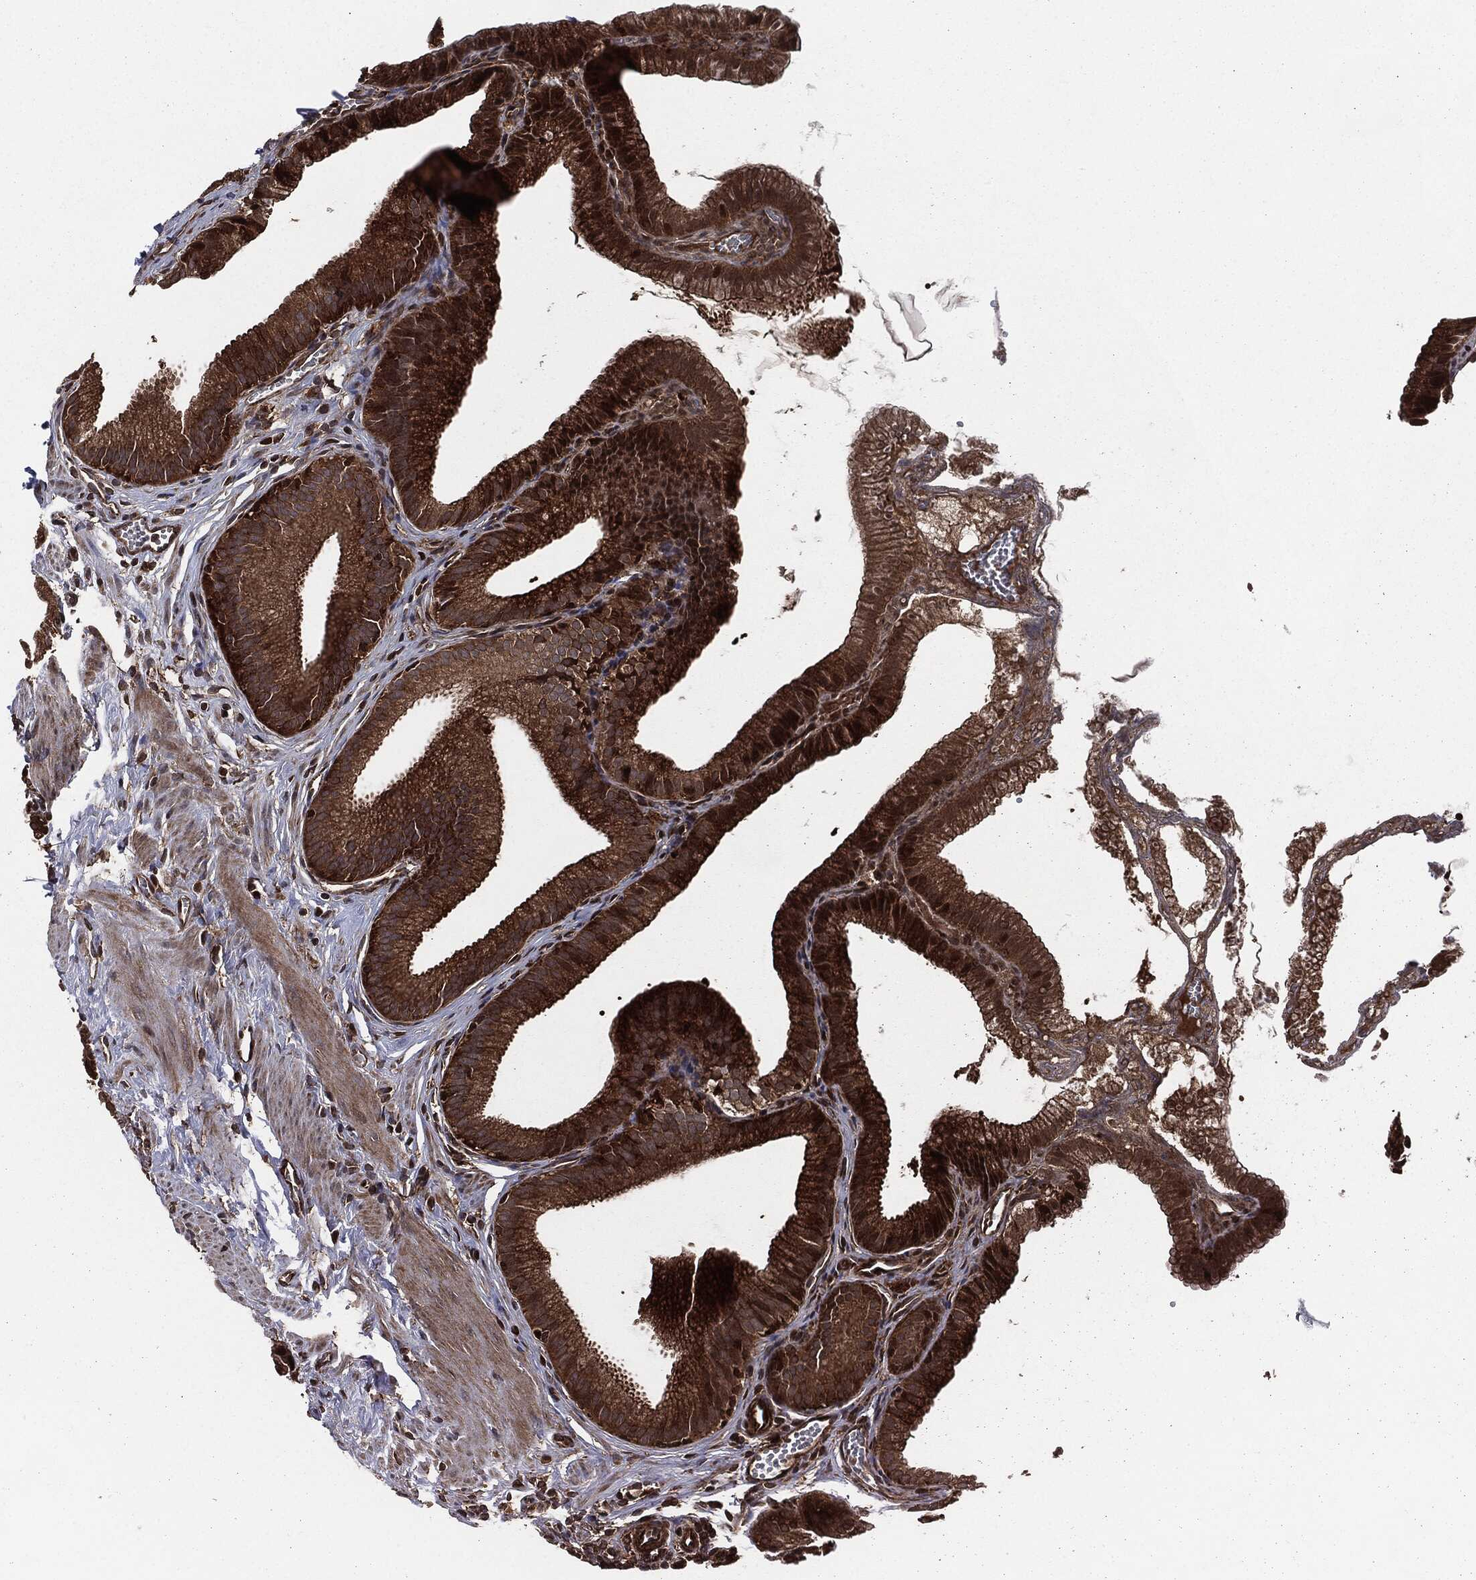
{"staining": {"intensity": "strong", "quantity": ">75%", "location": "cytoplasmic/membranous"}, "tissue": "gallbladder", "cell_type": "Glandular cells", "image_type": "normal", "snomed": [{"axis": "morphology", "description": "Normal tissue, NOS"}, {"axis": "topography", "description": "Gallbladder"}], "caption": "This image reveals immunohistochemistry staining of normal gallbladder, with high strong cytoplasmic/membranous expression in approximately >75% of glandular cells.", "gene": "RAP1GDS1", "patient": {"sex": "male", "age": 38}}